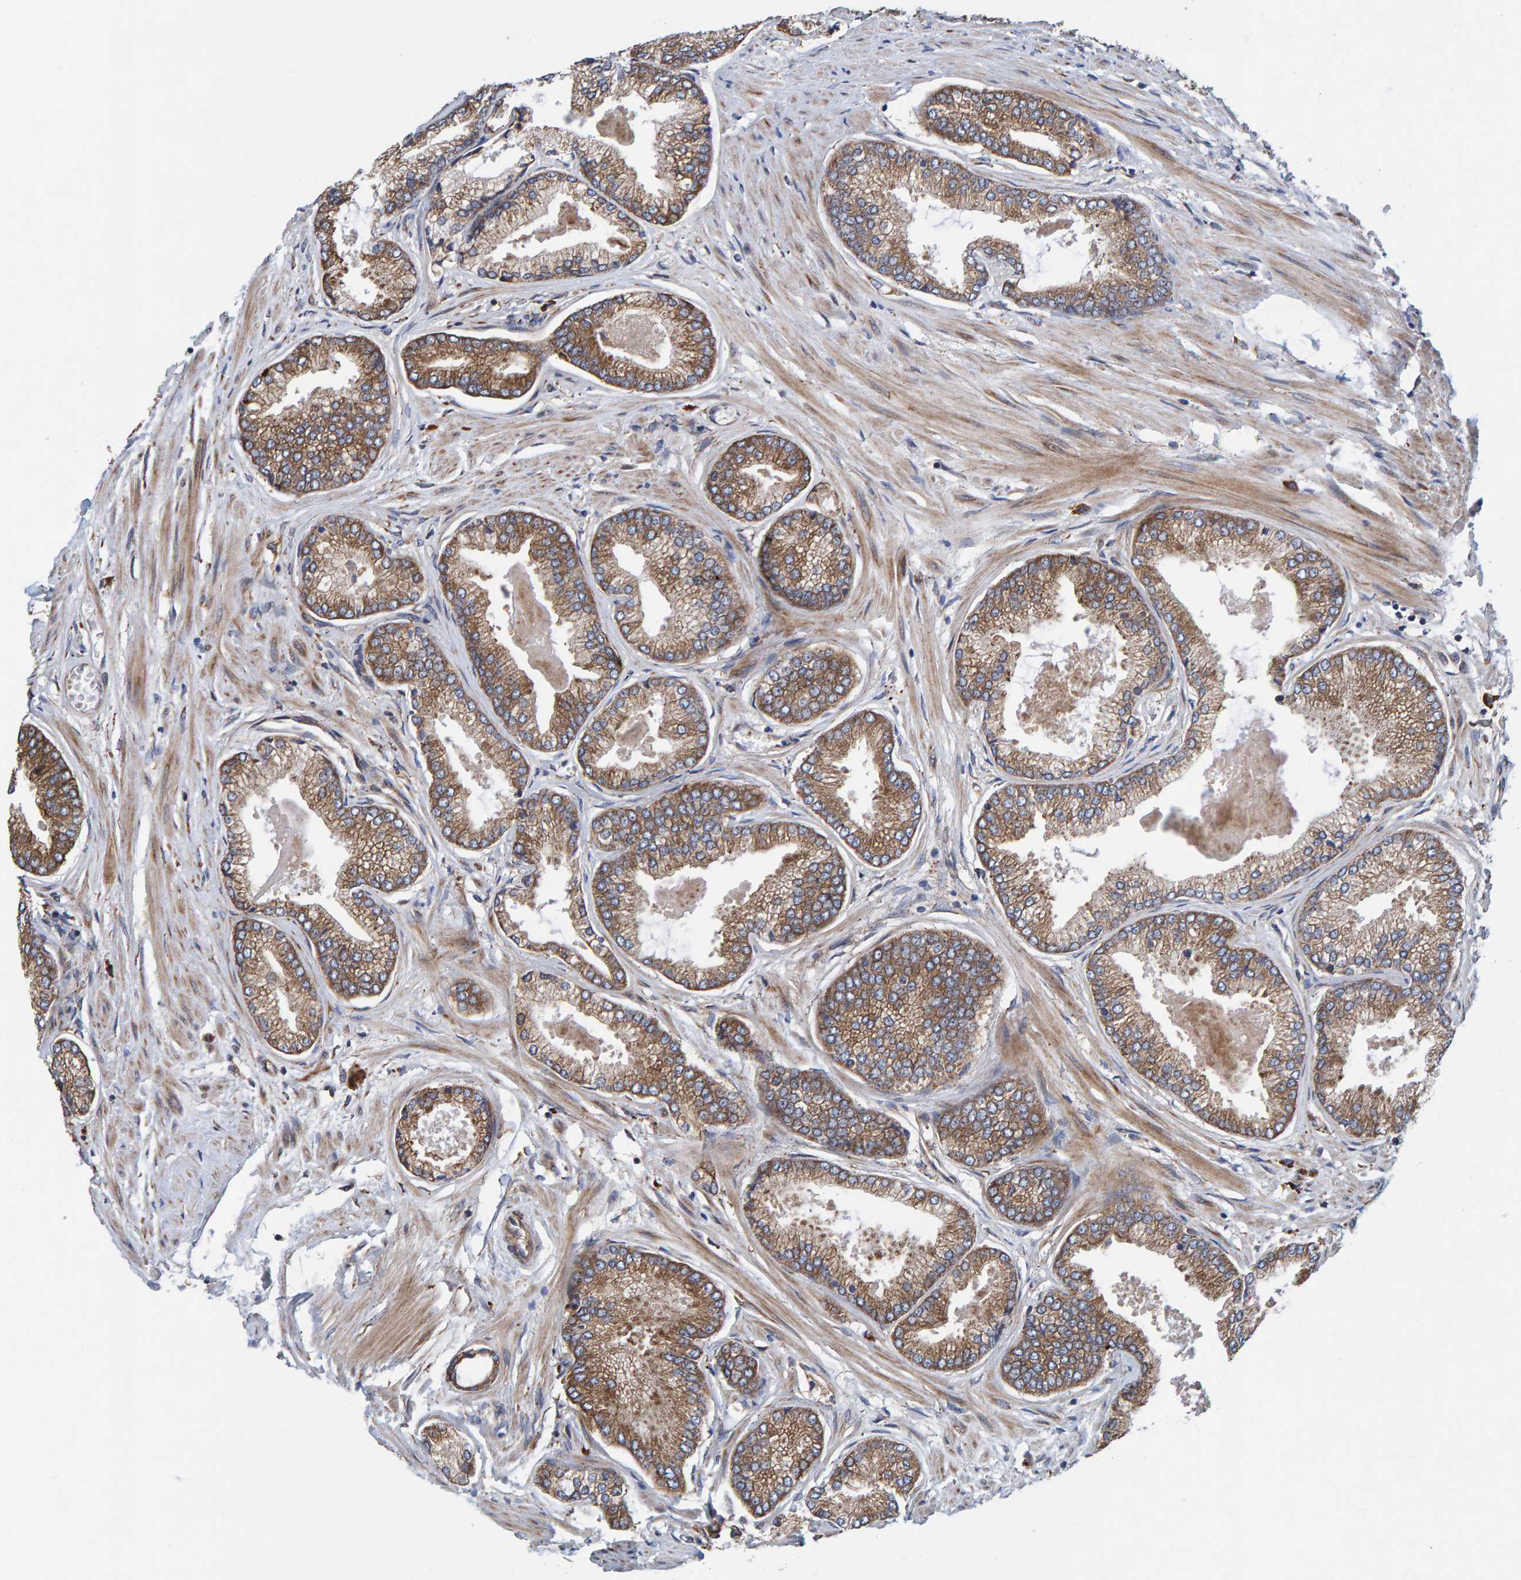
{"staining": {"intensity": "moderate", "quantity": ">75%", "location": "cytoplasmic/membranous"}, "tissue": "prostate cancer", "cell_type": "Tumor cells", "image_type": "cancer", "snomed": [{"axis": "morphology", "description": "Adenocarcinoma, High grade"}, {"axis": "topography", "description": "Prostate"}], "caption": "Protein staining by IHC displays moderate cytoplasmic/membranous staining in about >75% of tumor cells in prostate cancer.", "gene": "KIAA0753", "patient": {"sex": "male", "age": 61}}